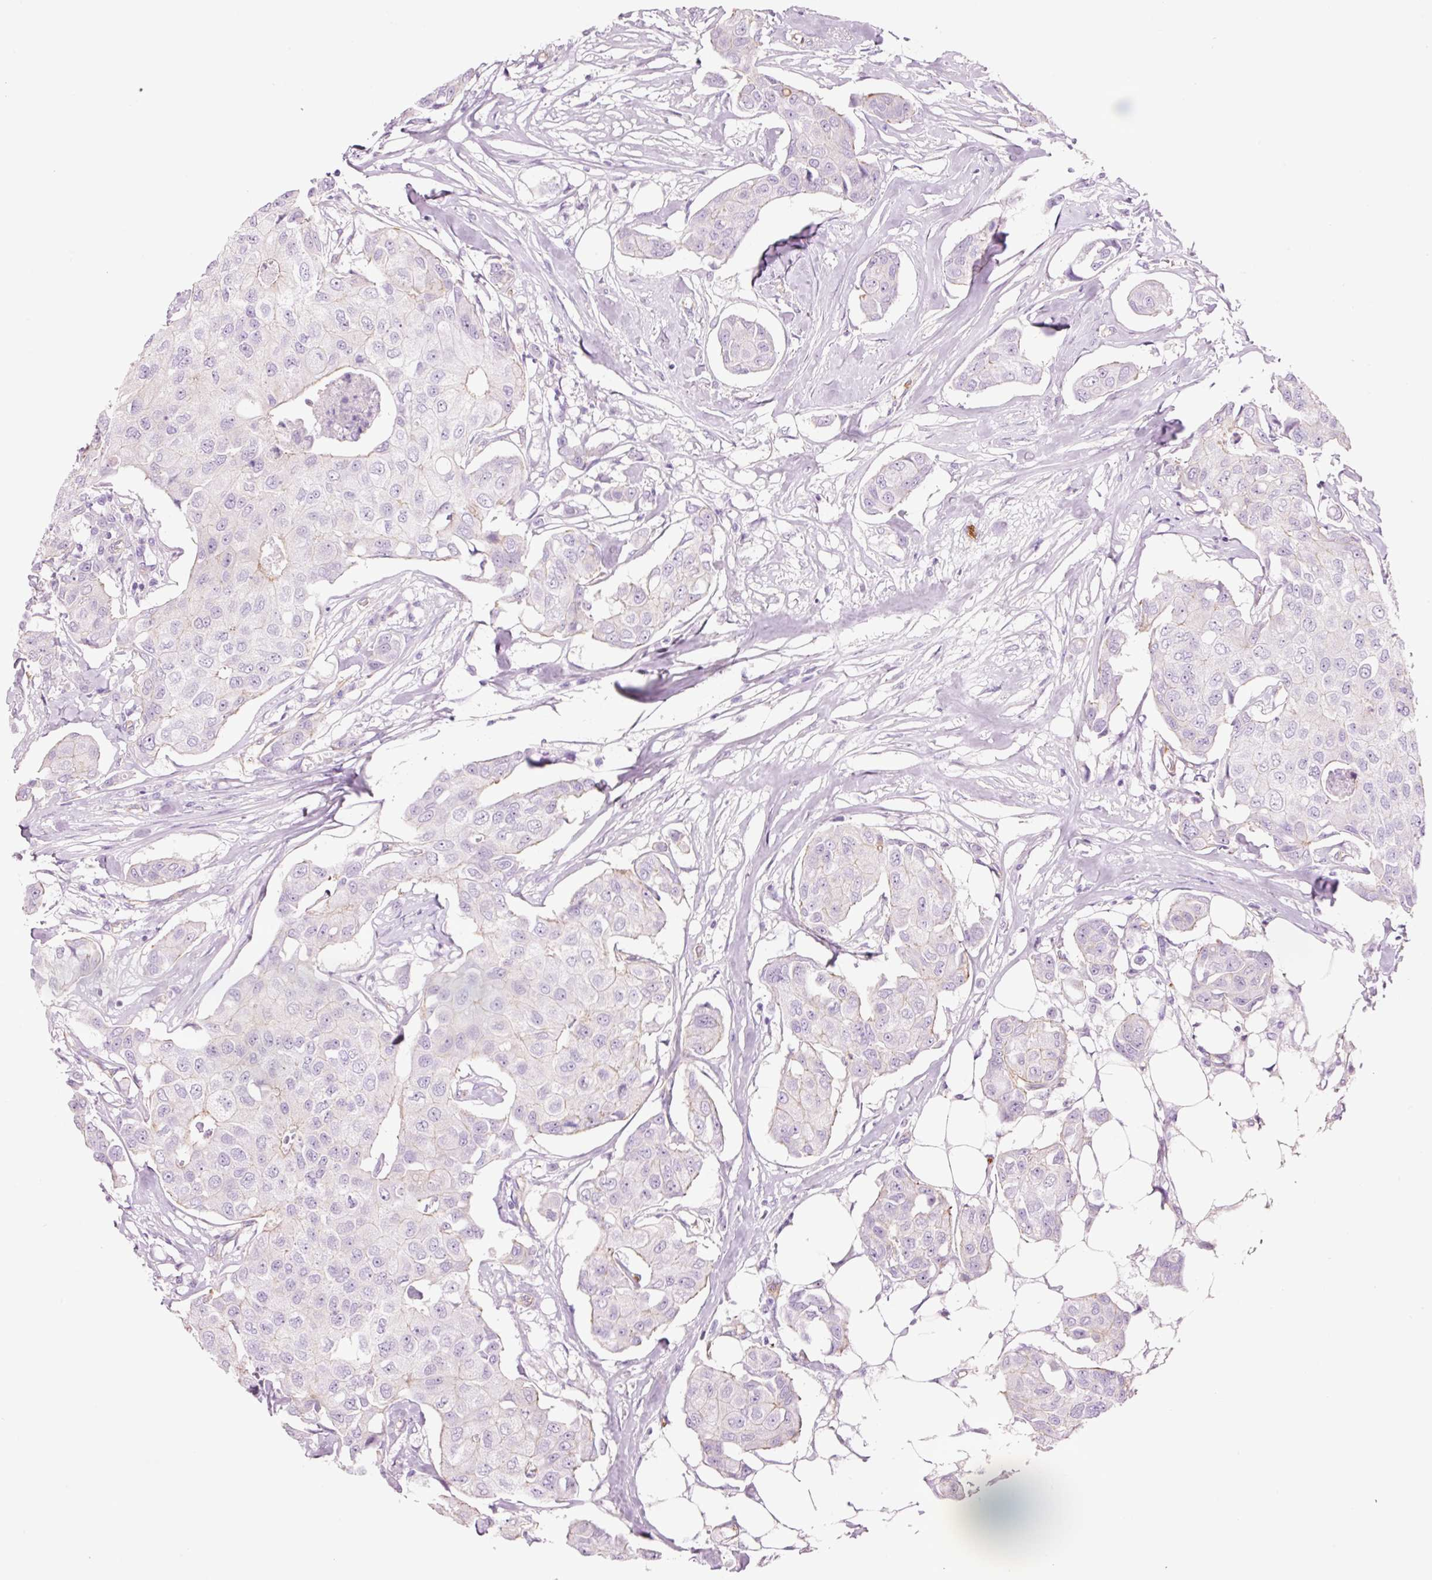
{"staining": {"intensity": "negative", "quantity": "none", "location": "none"}, "tissue": "breast cancer", "cell_type": "Tumor cells", "image_type": "cancer", "snomed": [{"axis": "morphology", "description": "Duct carcinoma"}, {"axis": "topography", "description": "Breast"}, {"axis": "topography", "description": "Lymph node"}], "caption": "Breast cancer was stained to show a protein in brown. There is no significant staining in tumor cells.", "gene": "HSPA4L", "patient": {"sex": "female", "age": 80}}